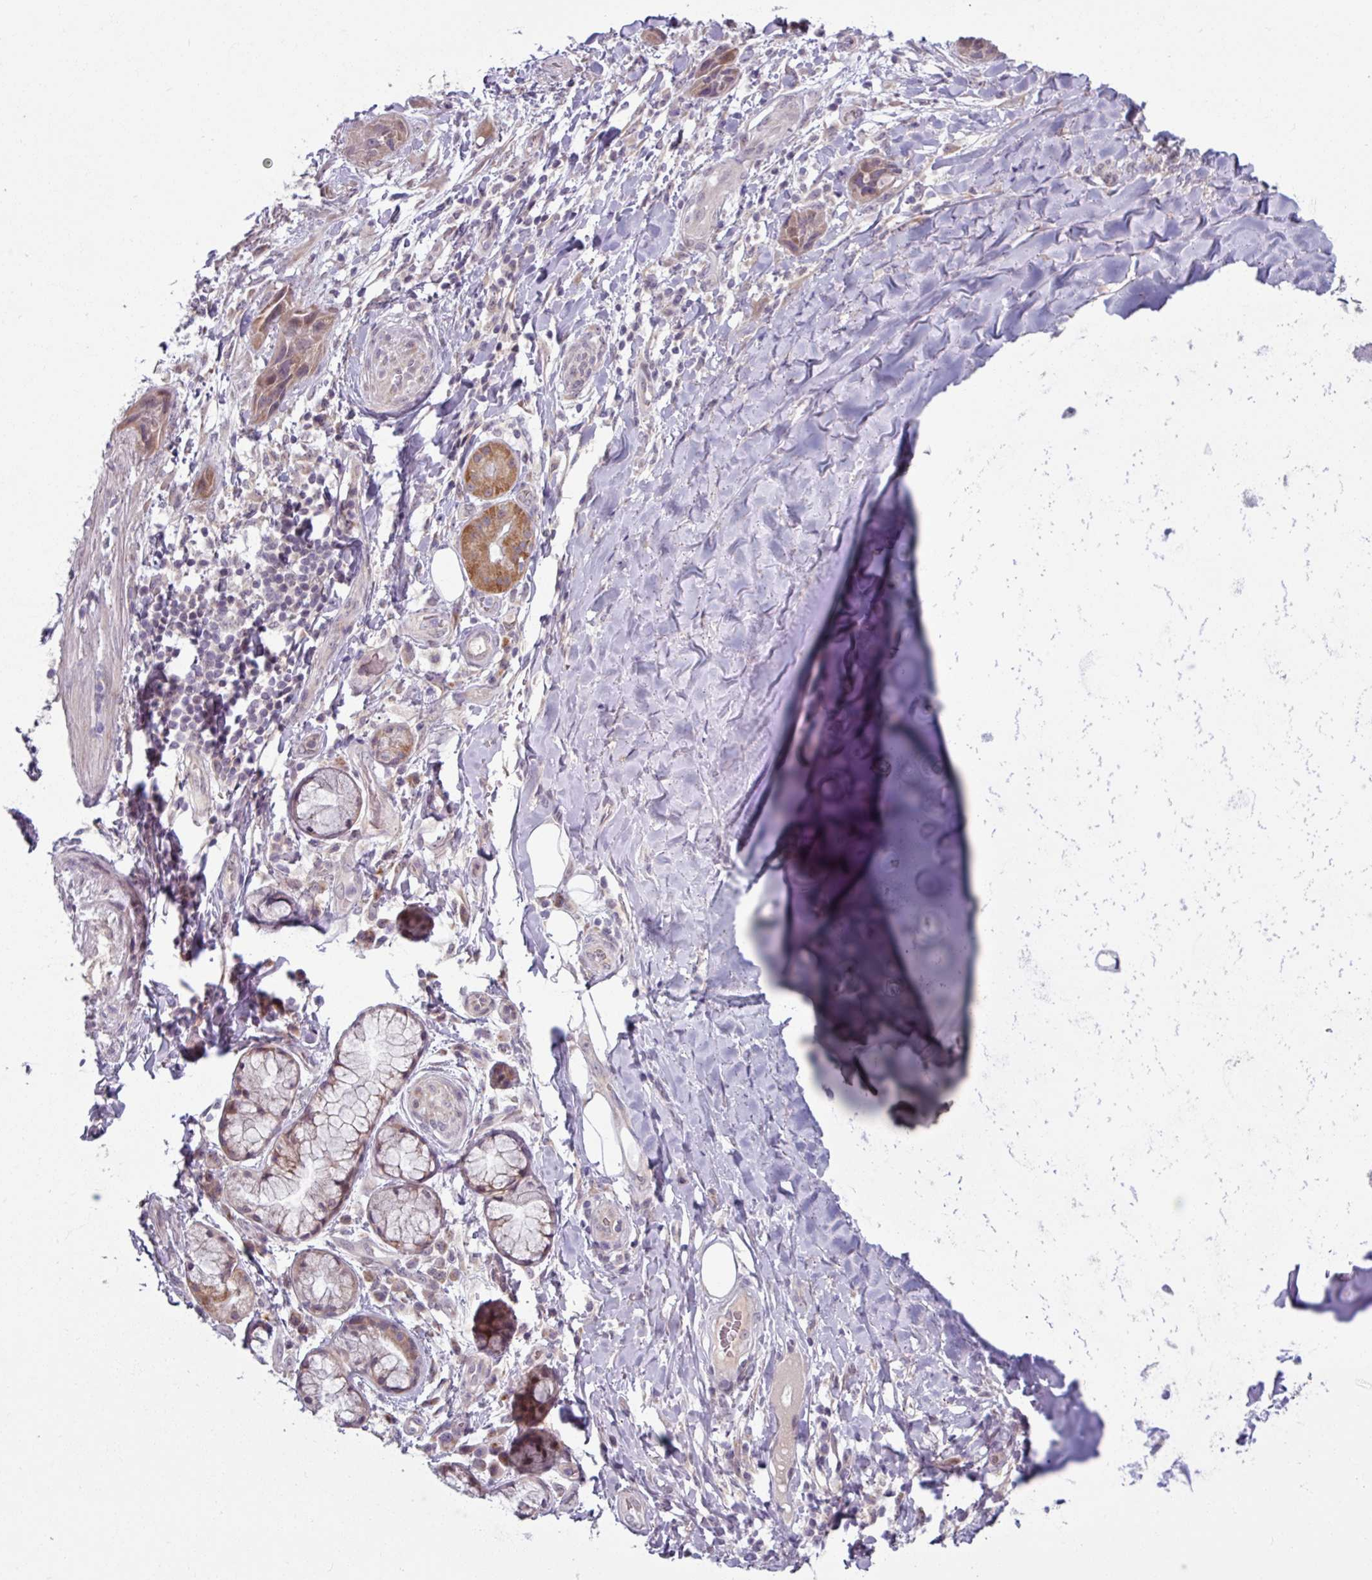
{"staining": {"intensity": "negative", "quantity": "none", "location": "none"}, "tissue": "adipose tissue", "cell_type": "Adipocytes", "image_type": "normal", "snomed": [{"axis": "morphology", "description": "Normal tissue, NOS"}, {"axis": "morphology", "description": "Squamous cell carcinoma, NOS"}, {"axis": "topography", "description": "Bronchus"}, {"axis": "topography", "description": "Lung"}], "caption": "This is a micrograph of IHC staining of normal adipose tissue, which shows no expression in adipocytes. Brightfield microscopy of immunohistochemistry (IHC) stained with DAB (3,3'-diaminobenzidine) (brown) and hematoxylin (blue), captured at high magnification.", "gene": "OGFOD3", "patient": {"sex": "female", "age": 70}}